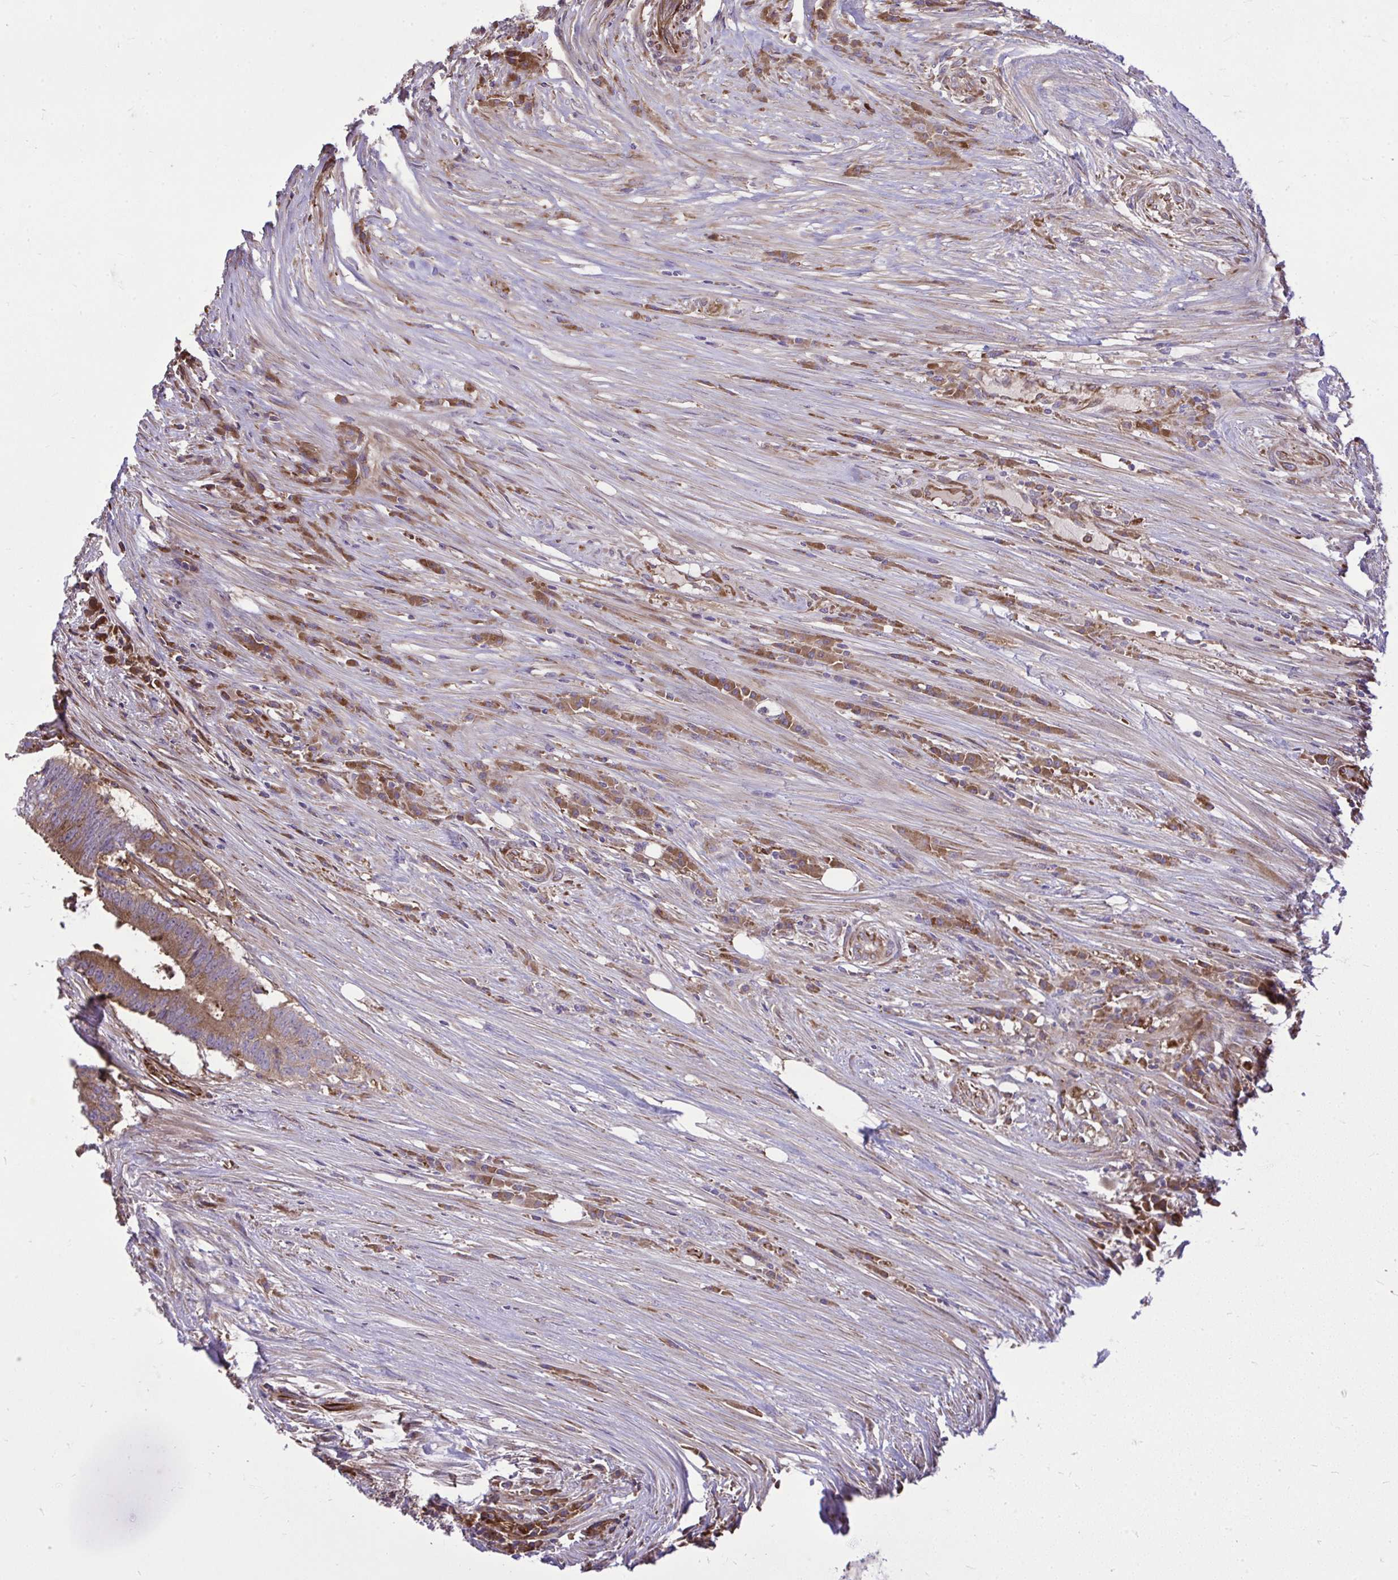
{"staining": {"intensity": "moderate", "quantity": ">75%", "location": "cytoplasmic/membranous"}, "tissue": "colorectal cancer", "cell_type": "Tumor cells", "image_type": "cancer", "snomed": [{"axis": "morphology", "description": "Adenocarcinoma, NOS"}, {"axis": "topography", "description": "Colon"}], "caption": "Brown immunohistochemical staining in human colorectal cancer (adenocarcinoma) demonstrates moderate cytoplasmic/membranous staining in about >75% of tumor cells. (DAB (3,3'-diaminobenzidine) = brown stain, brightfield microscopy at high magnification).", "gene": "PAIP2", "patient": {"sex": "female", "age": 43}}